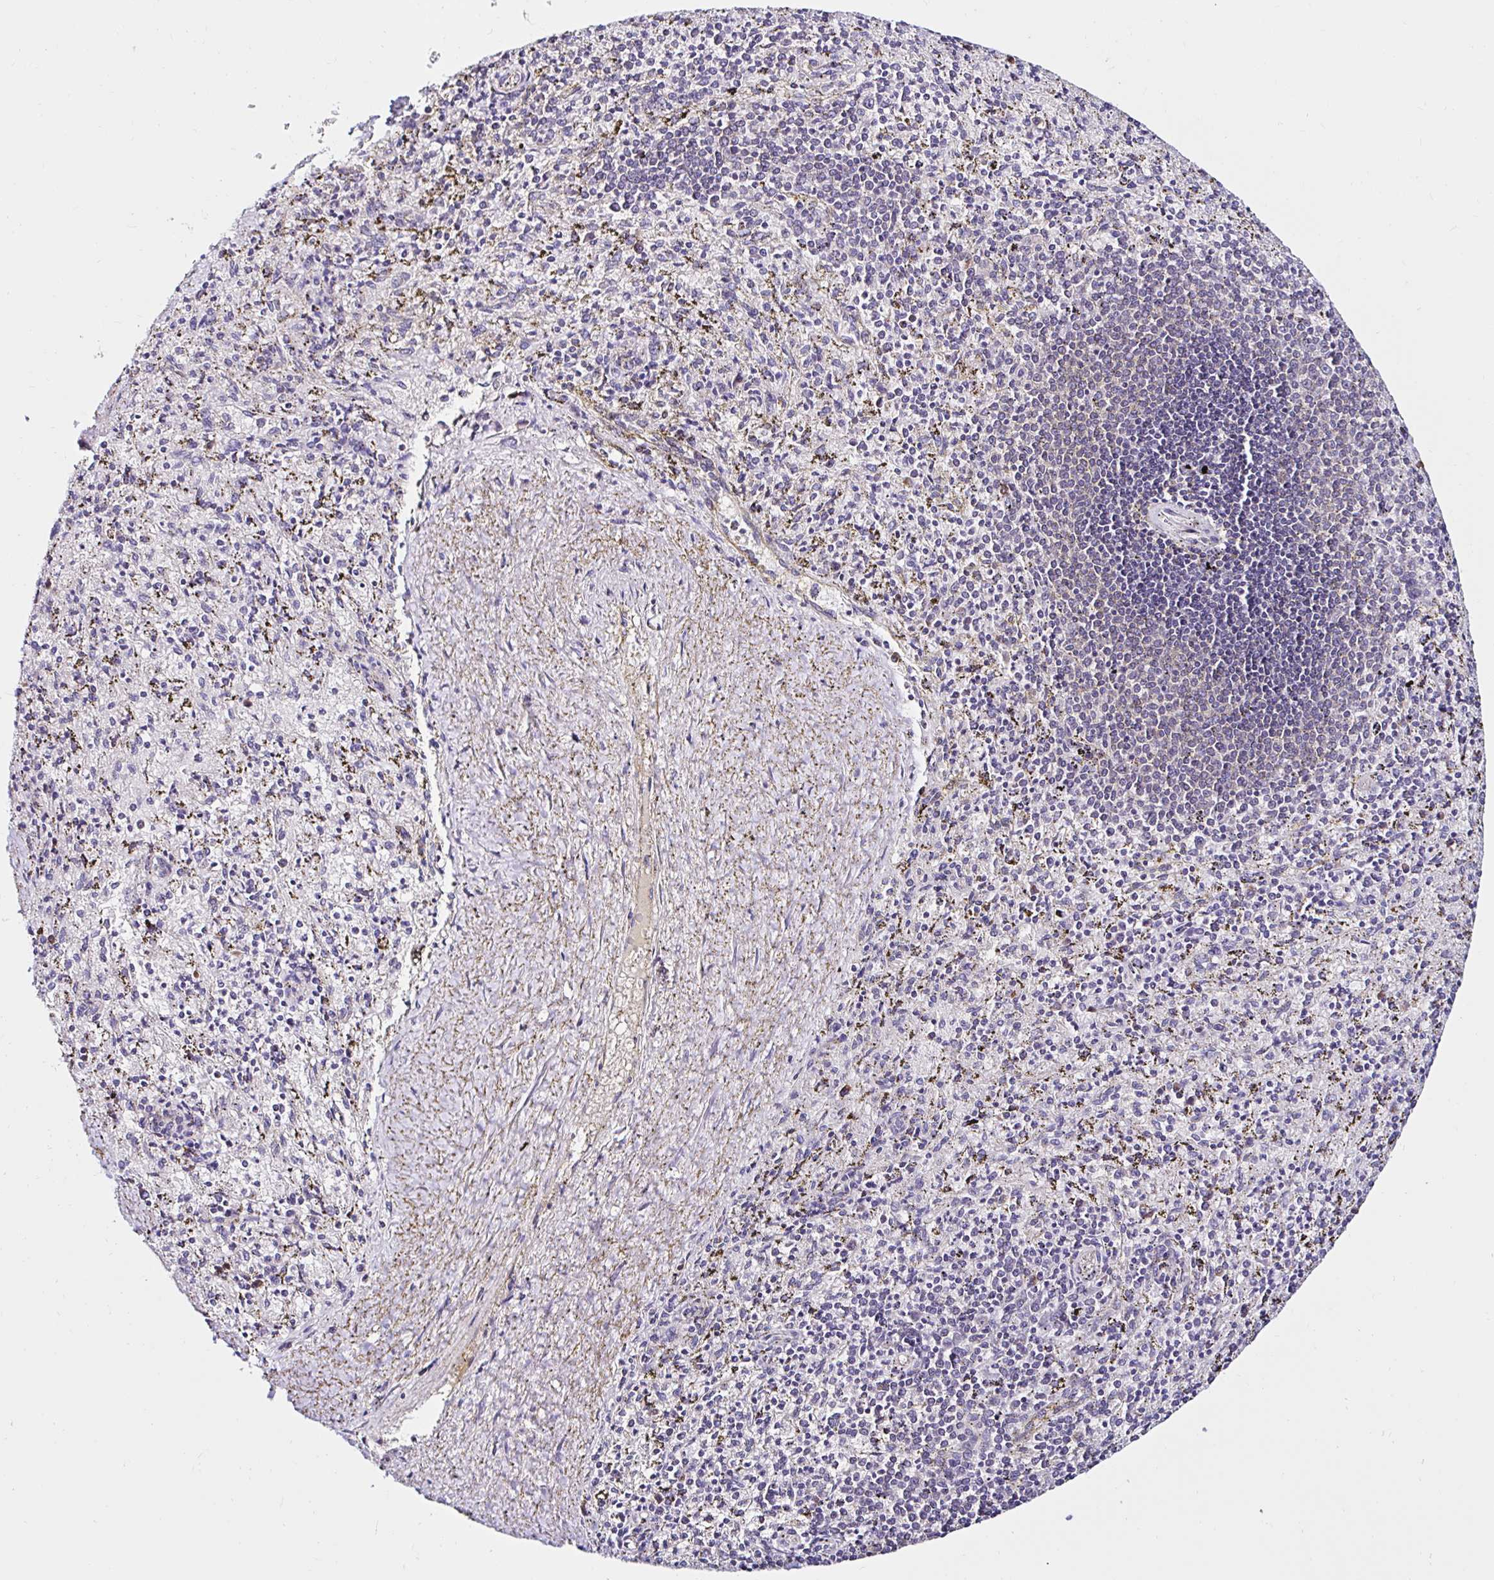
{"staining": {"intensity": "negative", "quantity": "none", "location": "none"}, "tissue": "spleen", "cell_type": "Cells in red pulp", "image_type": "normal", "snomed": [{"axis": "morphology", "description": "Normal tissue, NOS"}, {"axis": "topography", "description": "Spleen"}], "caption": "IHC image of normal spleen: human spleen stained with DAB (3,3'-diaminobenzidine) displays no significant protein staining in cells in red pulp. The staining was performed using DAB to visualize the protein expression in brown, while the nuclei were stained in blue with hematoxylin (Magnification: 20x).", "gene": "VSIG2", "patient": {"sex": "male", "age": 57}}